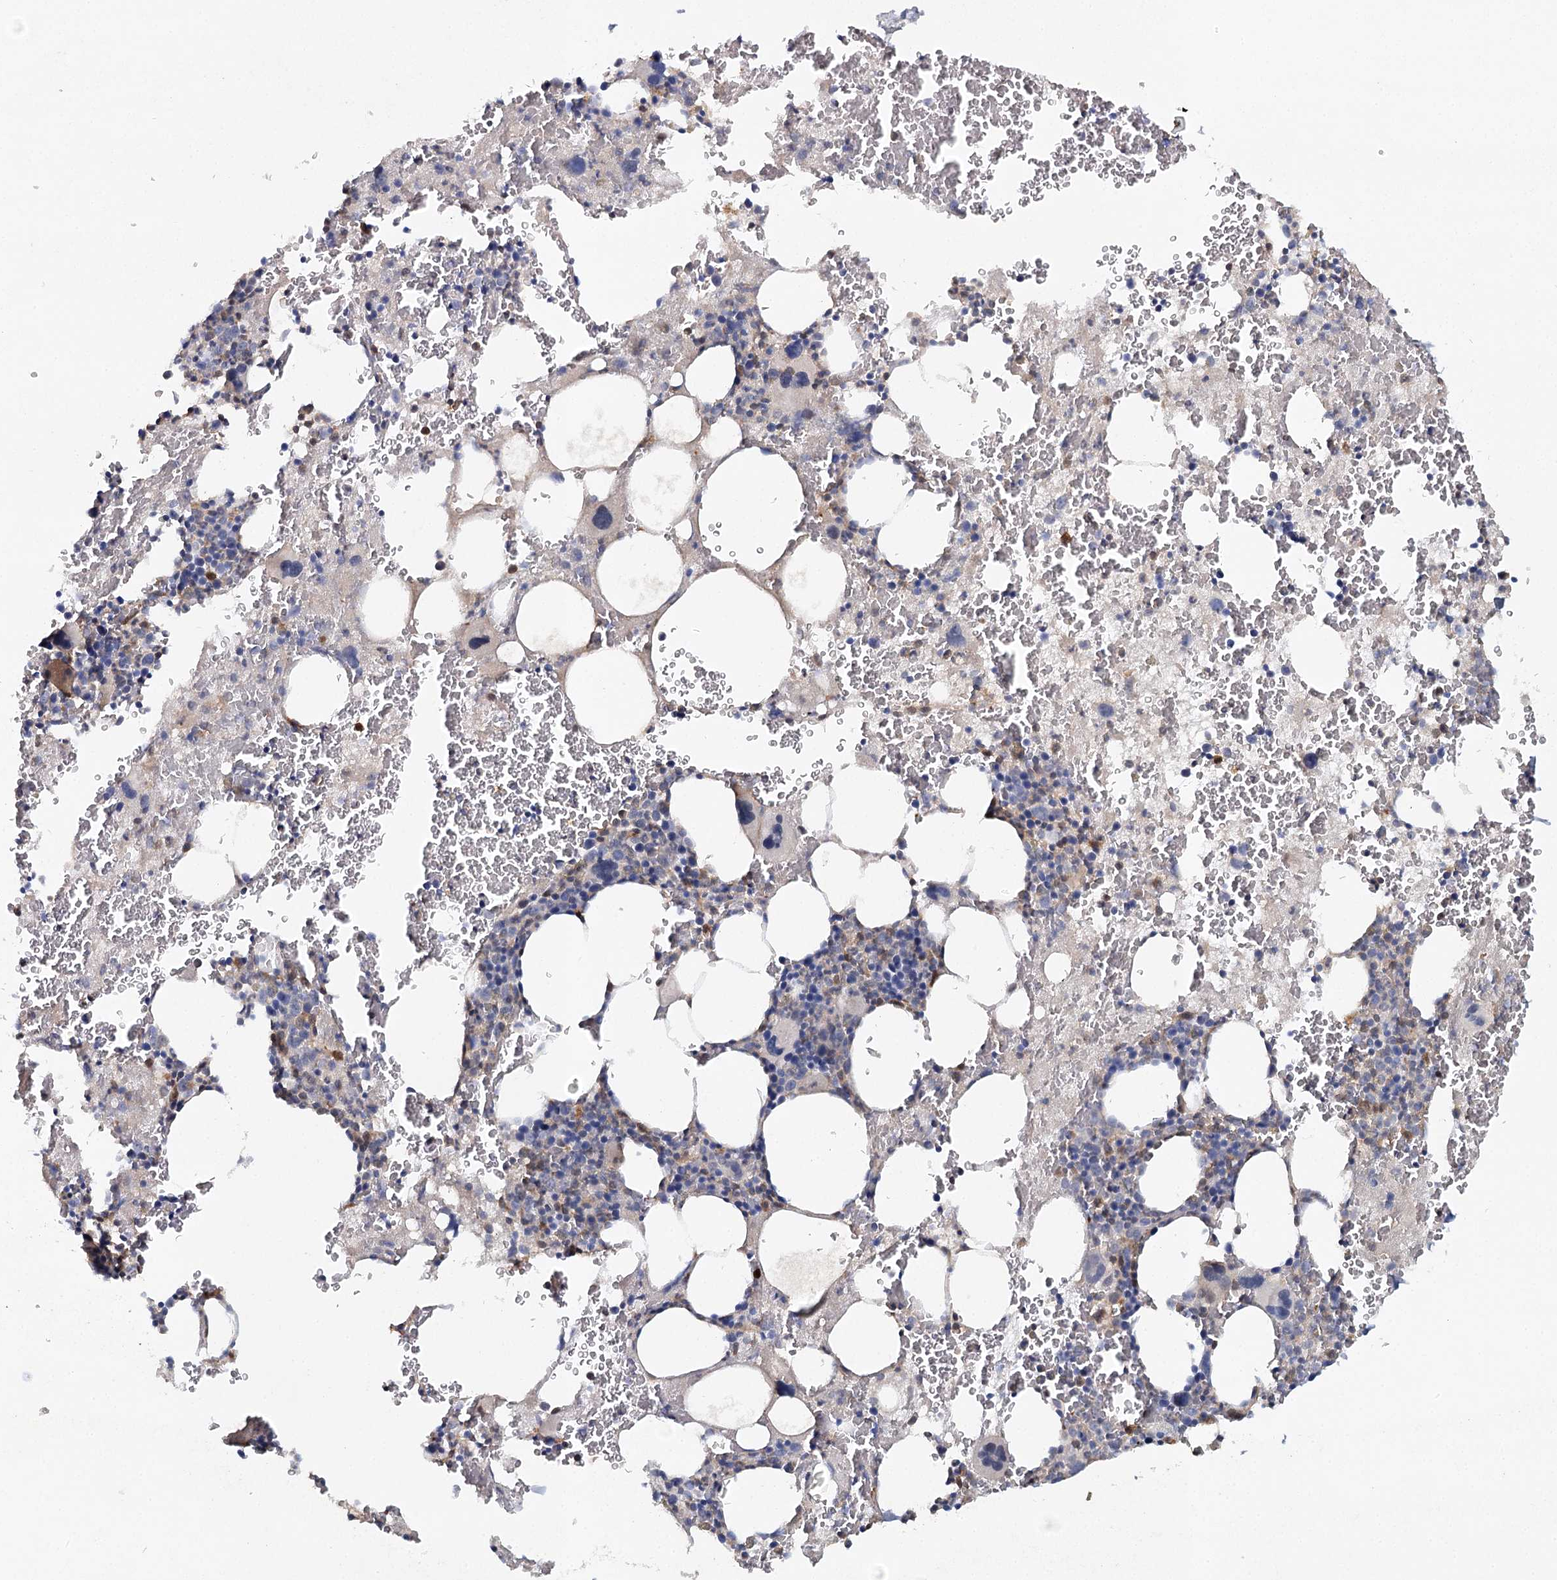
{"staining": {"intensity": "negative", "quantity": "none", "location": "none"}, "tissue": "bone marrow", "cell_type": "Hematopoietic cells", "image_type": "normal", "snomed": [{"axis": "morphology", "description": "Normal tissue, NOS"}, {"axis": "topography", "description": "Bone marrow"}], "caption": "Photomicrograph shows no significant protein positivity in hematopoietic cells of normal bone marrow.", "gene": "SLC41A2", "patient": {"sex": "male", "age": 36}}